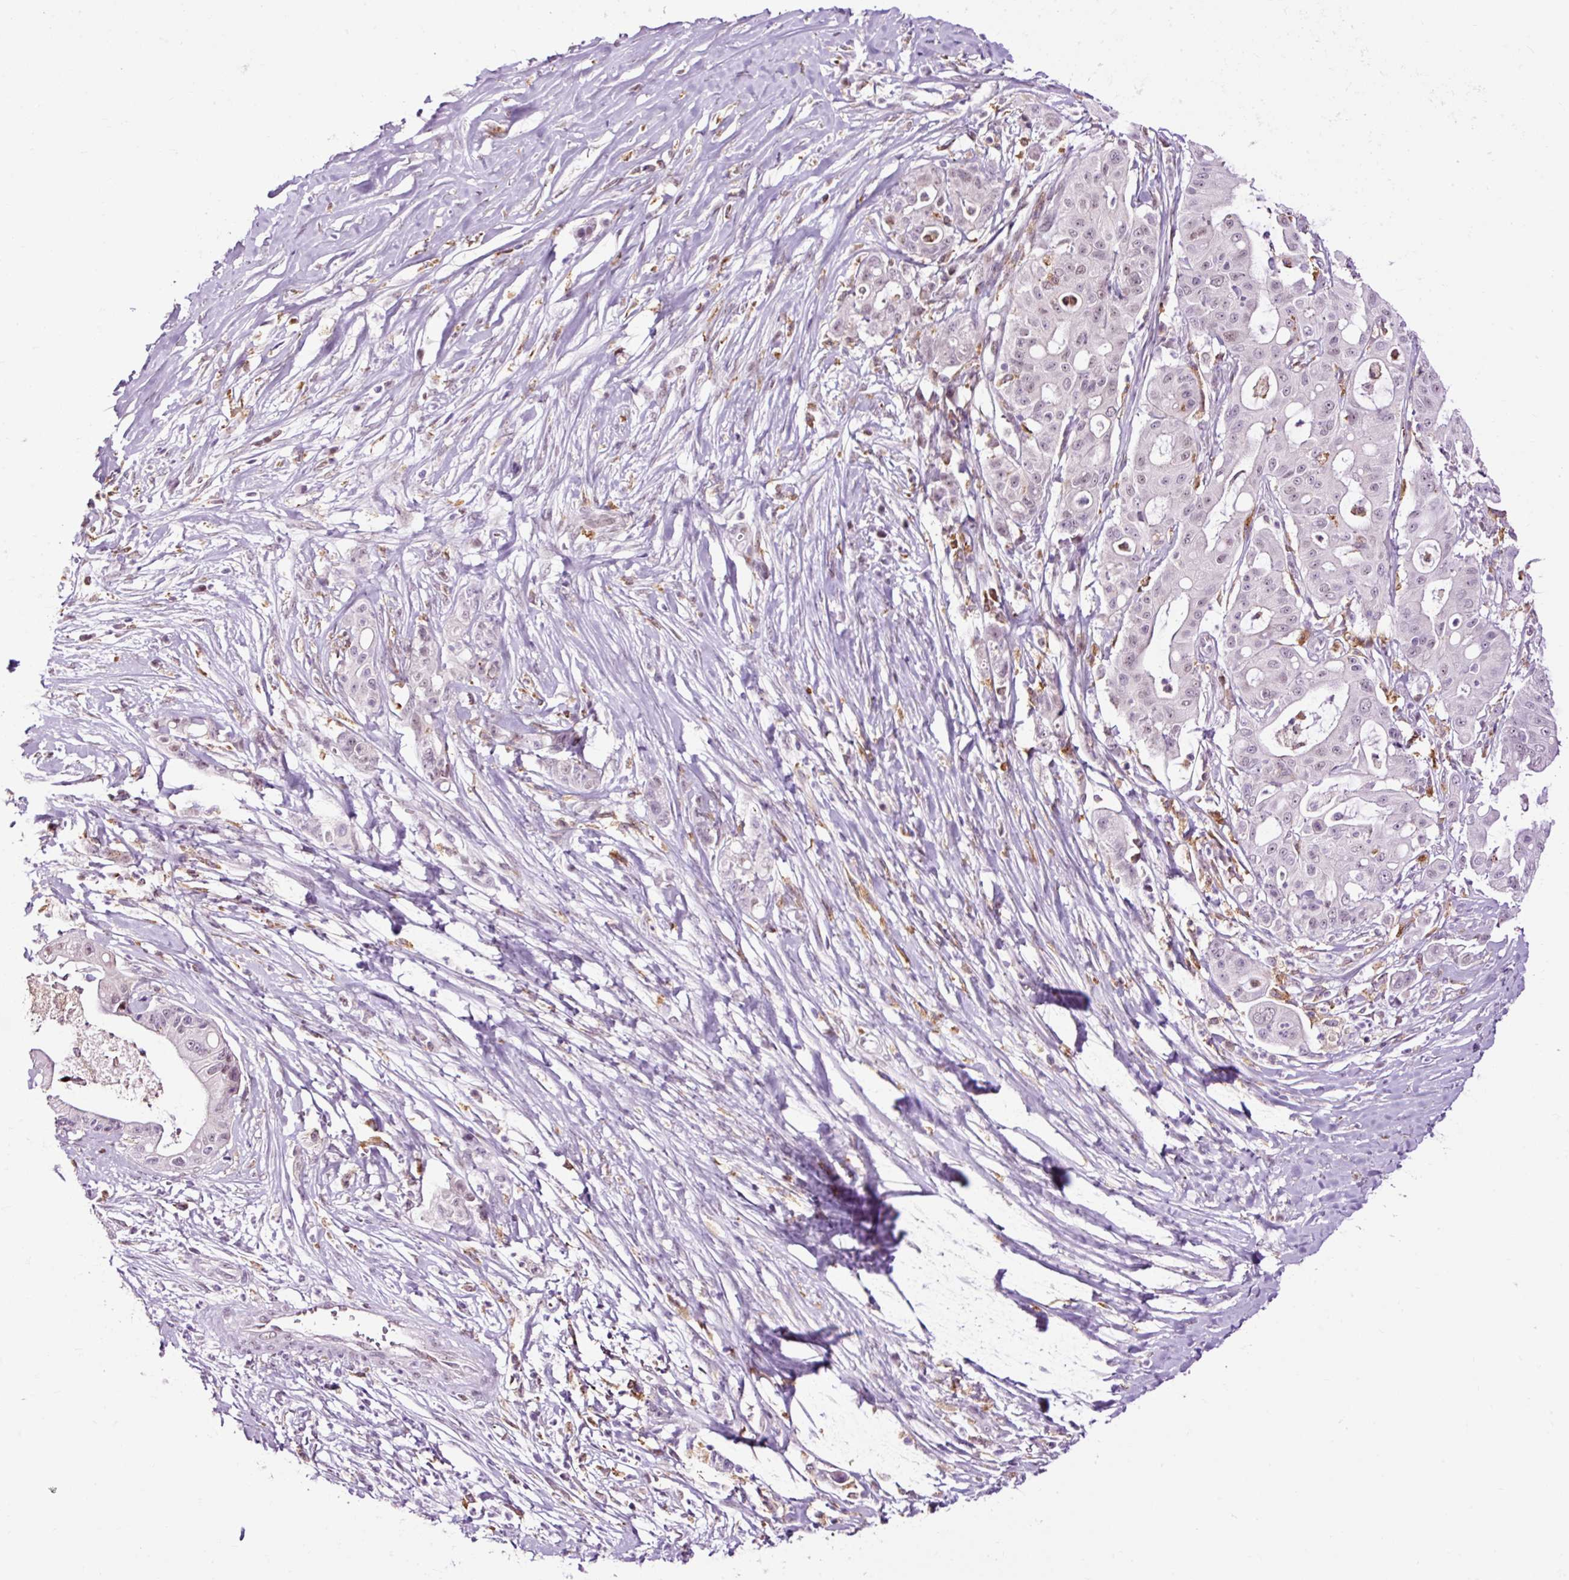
{"staining": {"intensity": "weak", "quantity": "<25%", "location": "nuclear"}, "tissue": "ovarian cancer", "cell_type": "Tumor cells", "image_type": "cancer", "snomed": [{"axis": "morphology", "description": "Cystadenocarcinoma, mucinous, NOS"}, {"axis": "topography", "description": "Ovary"}], "caption": "This is an immunohistochemistry photomicrograph of human mucinous cystadenocarcinoma (ovarian). There is no positivity in tumor cells.", "gene": "LY86", "patient": {"sex": "female", "age": 70}}